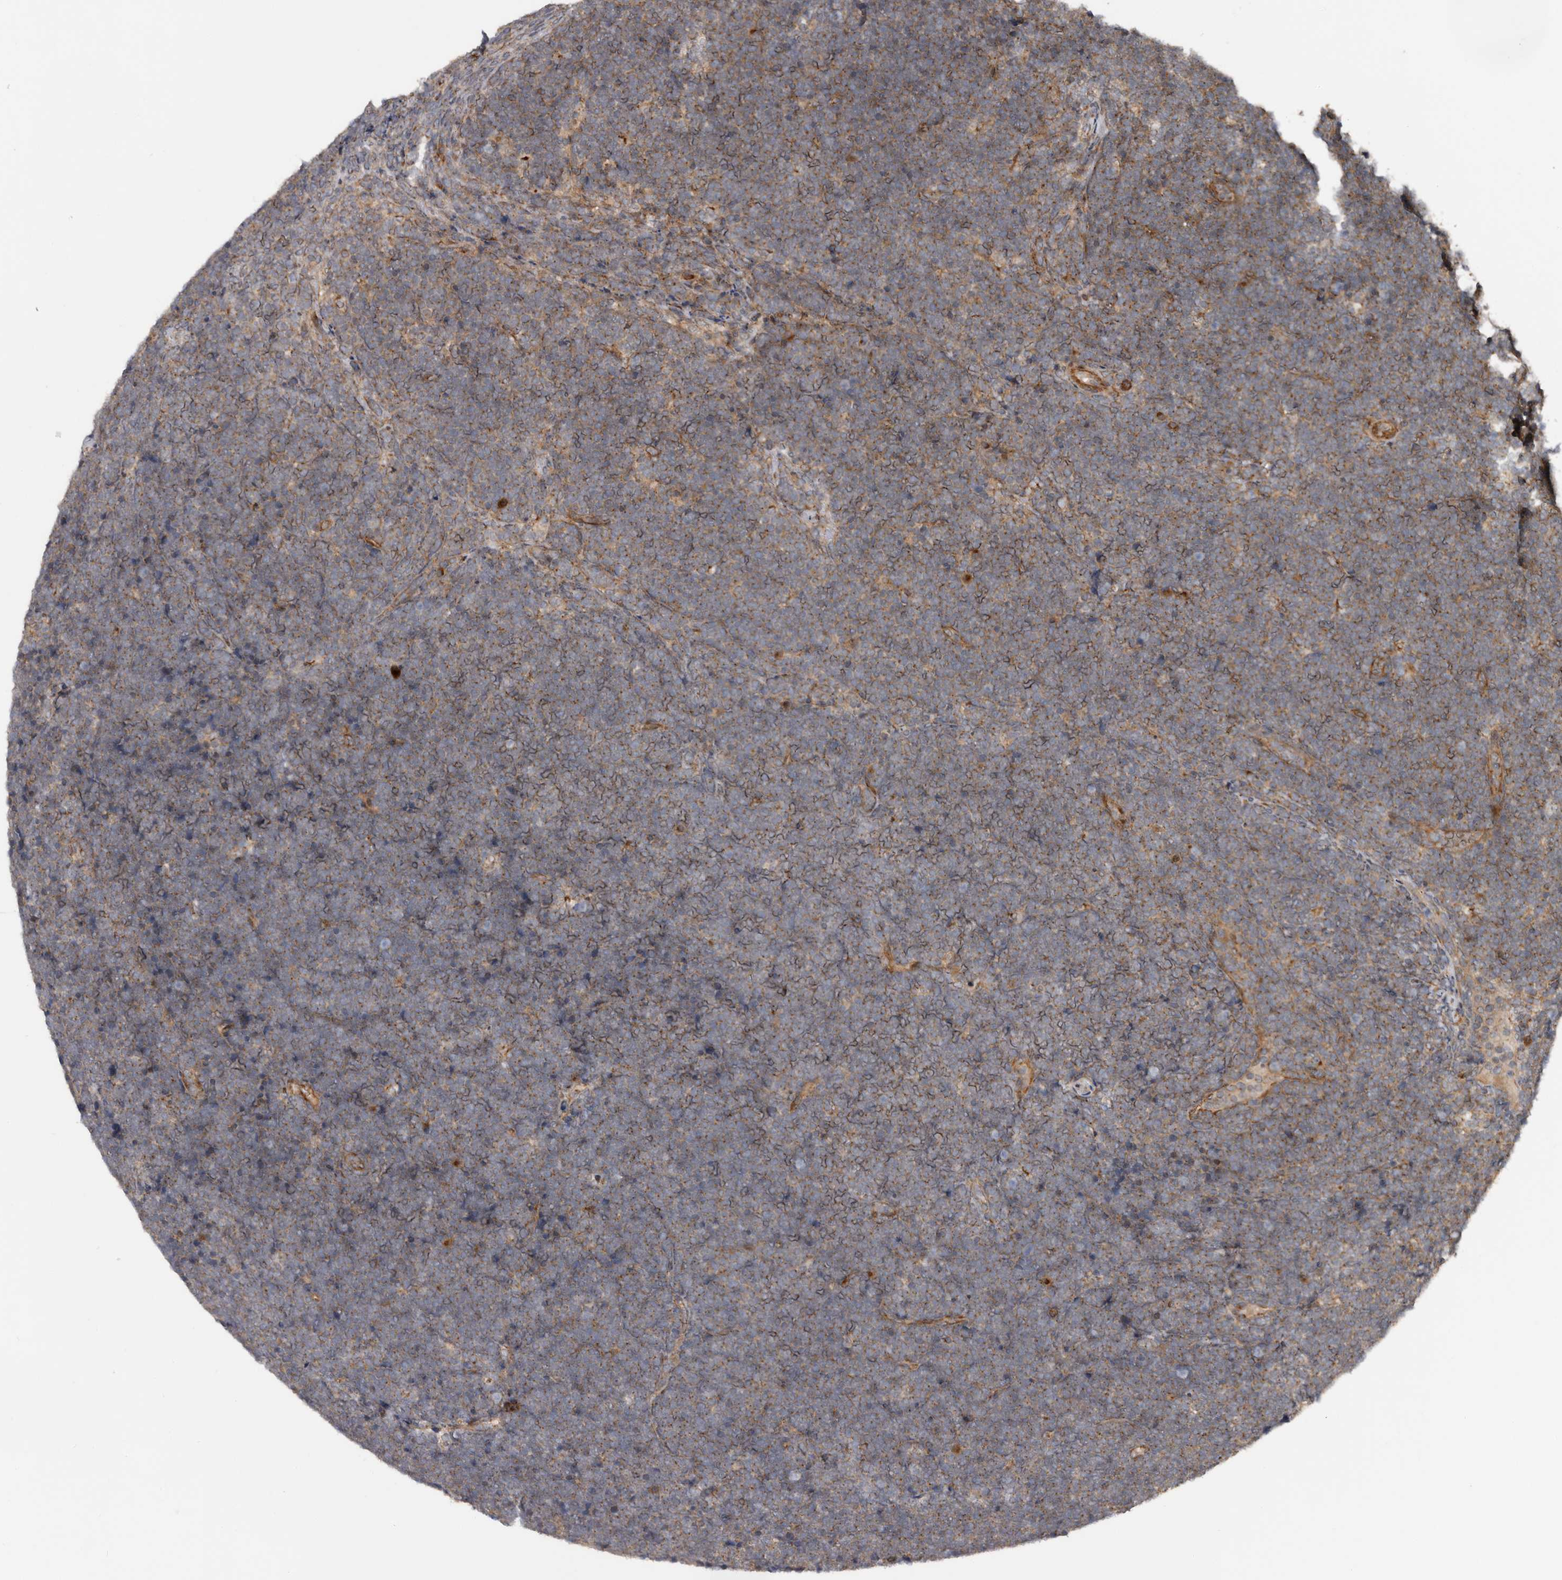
{"staining": {"intensity": "weak", "quantity": "<25%", "location": "cytoplasmic/membranous"}, "tissue": "lymphoma", "cell_type": "Tumor cells", "image_type": "cancer", "snomed": [{"axis": "morphology", "description": "Malignant lymphoma, non-Hodgkin's type, High grade"}, {"axis": "topography", "description": "Lymph node"}], "caption": "This photomicrograph is of malignant lymphoma, non-Hodgkin's type (high-grade) stained with IHC to label a protein in brown with the nuclei are counter-stained blue. There is no staining in tumor cells.", "gene": "CCDC190", "patient": {"sex": "male", "age": 13}}